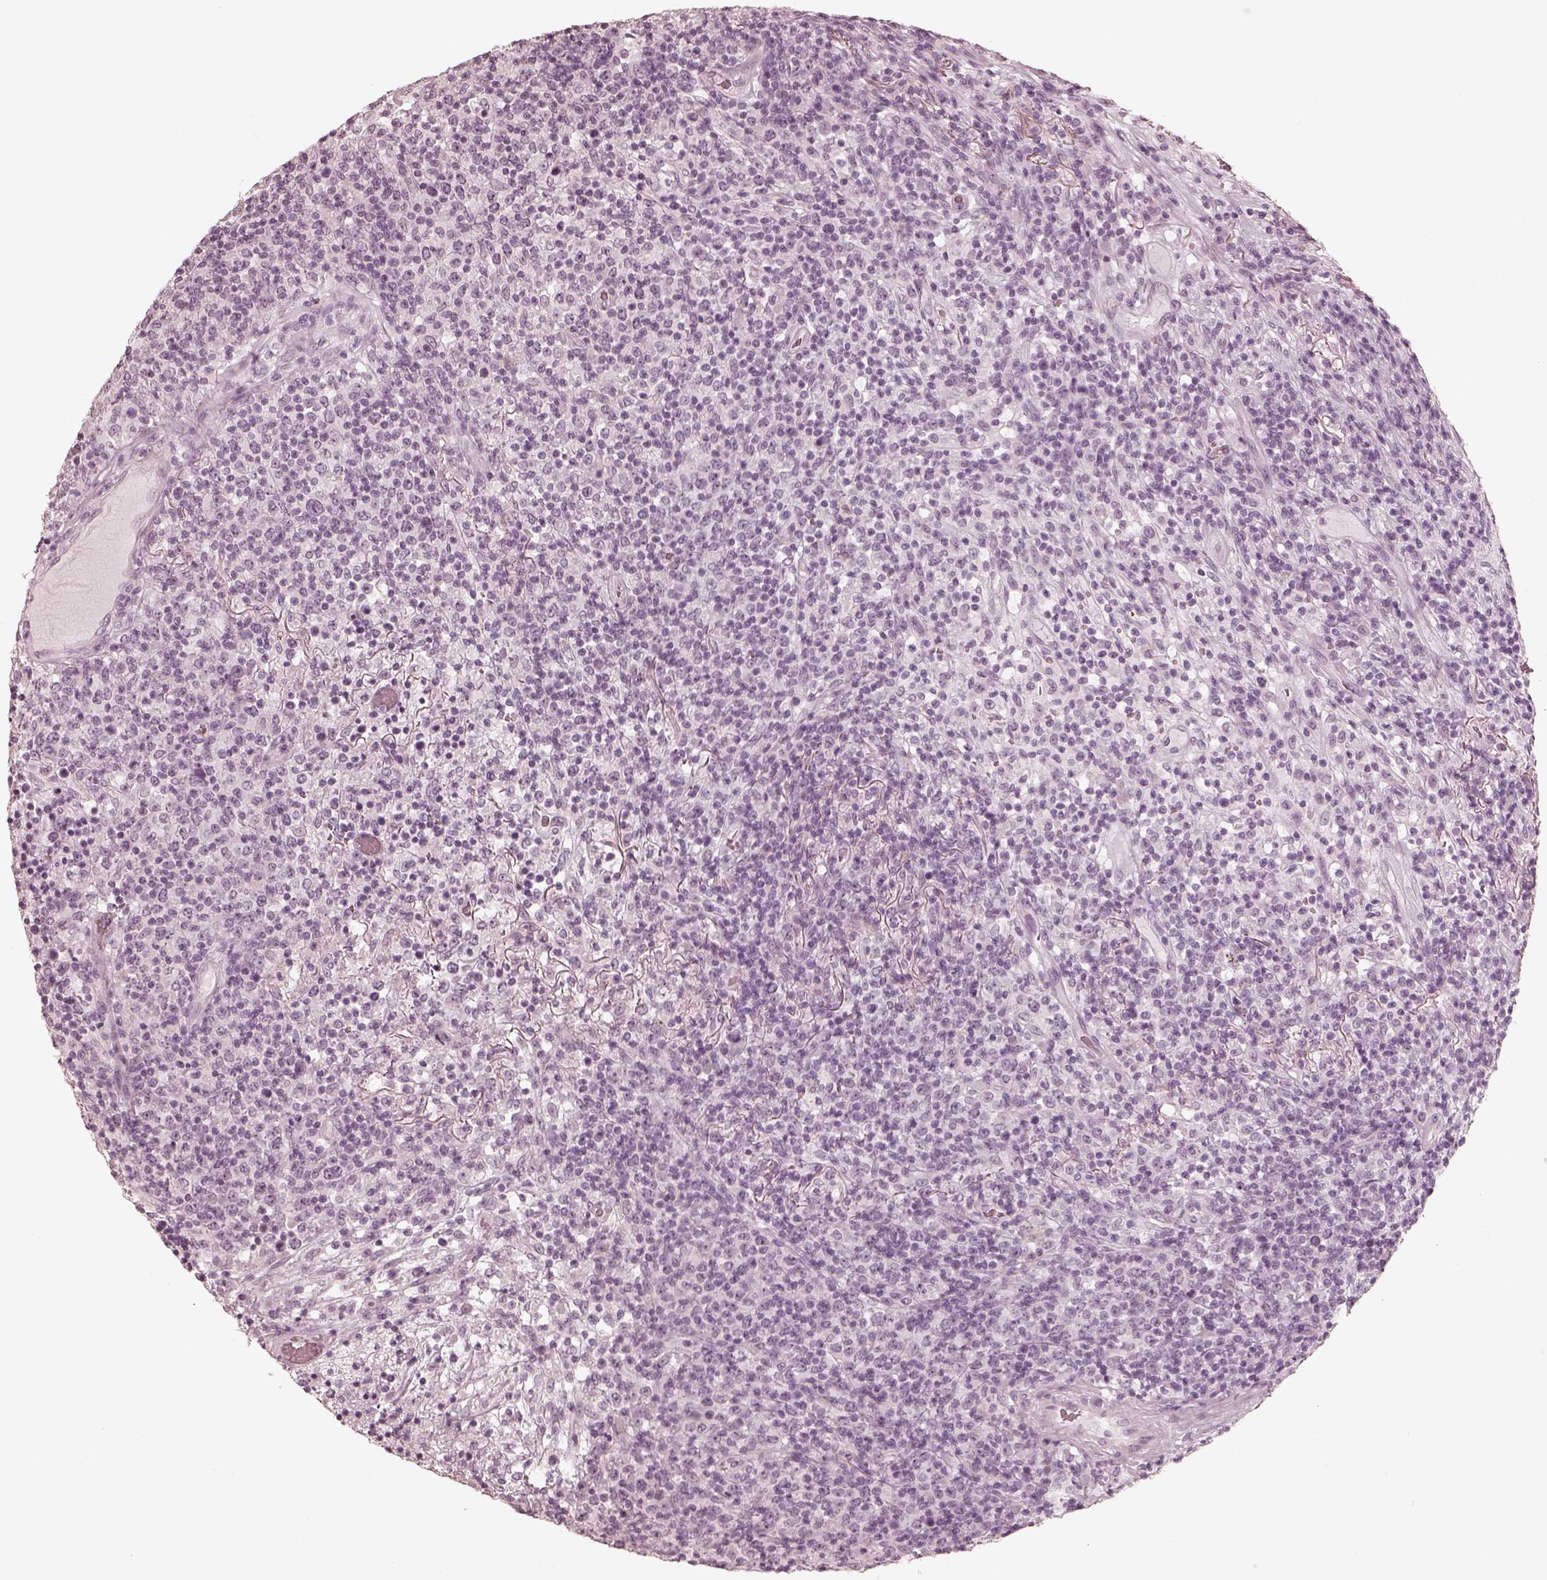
{"staining": {"intensity": "negative", "quantity": "none", "location": "none"}, "tissue": "lymphoma", "cell_type": "Tumor cells", "image_type": "cancer", "snomed": [{"axis": "morphology", "description": "Malignant lymphoma, non-Hodgkin's type, High grade"}, {"axis": "topography", "description": "Lung"}], "caption": "High magnification brightfield microscopy of malignant lymphoma, non-Hodgkin's type (high-grade) stained with DAB (3,3'-diaminobenzidine) (brown) and counterstained with hematoxylin (blue): tumor cells show no significant expression. (DAB IHC, high magnification).", "gene": "CALR3", "patient": {"sex": "male", "age": 79}}